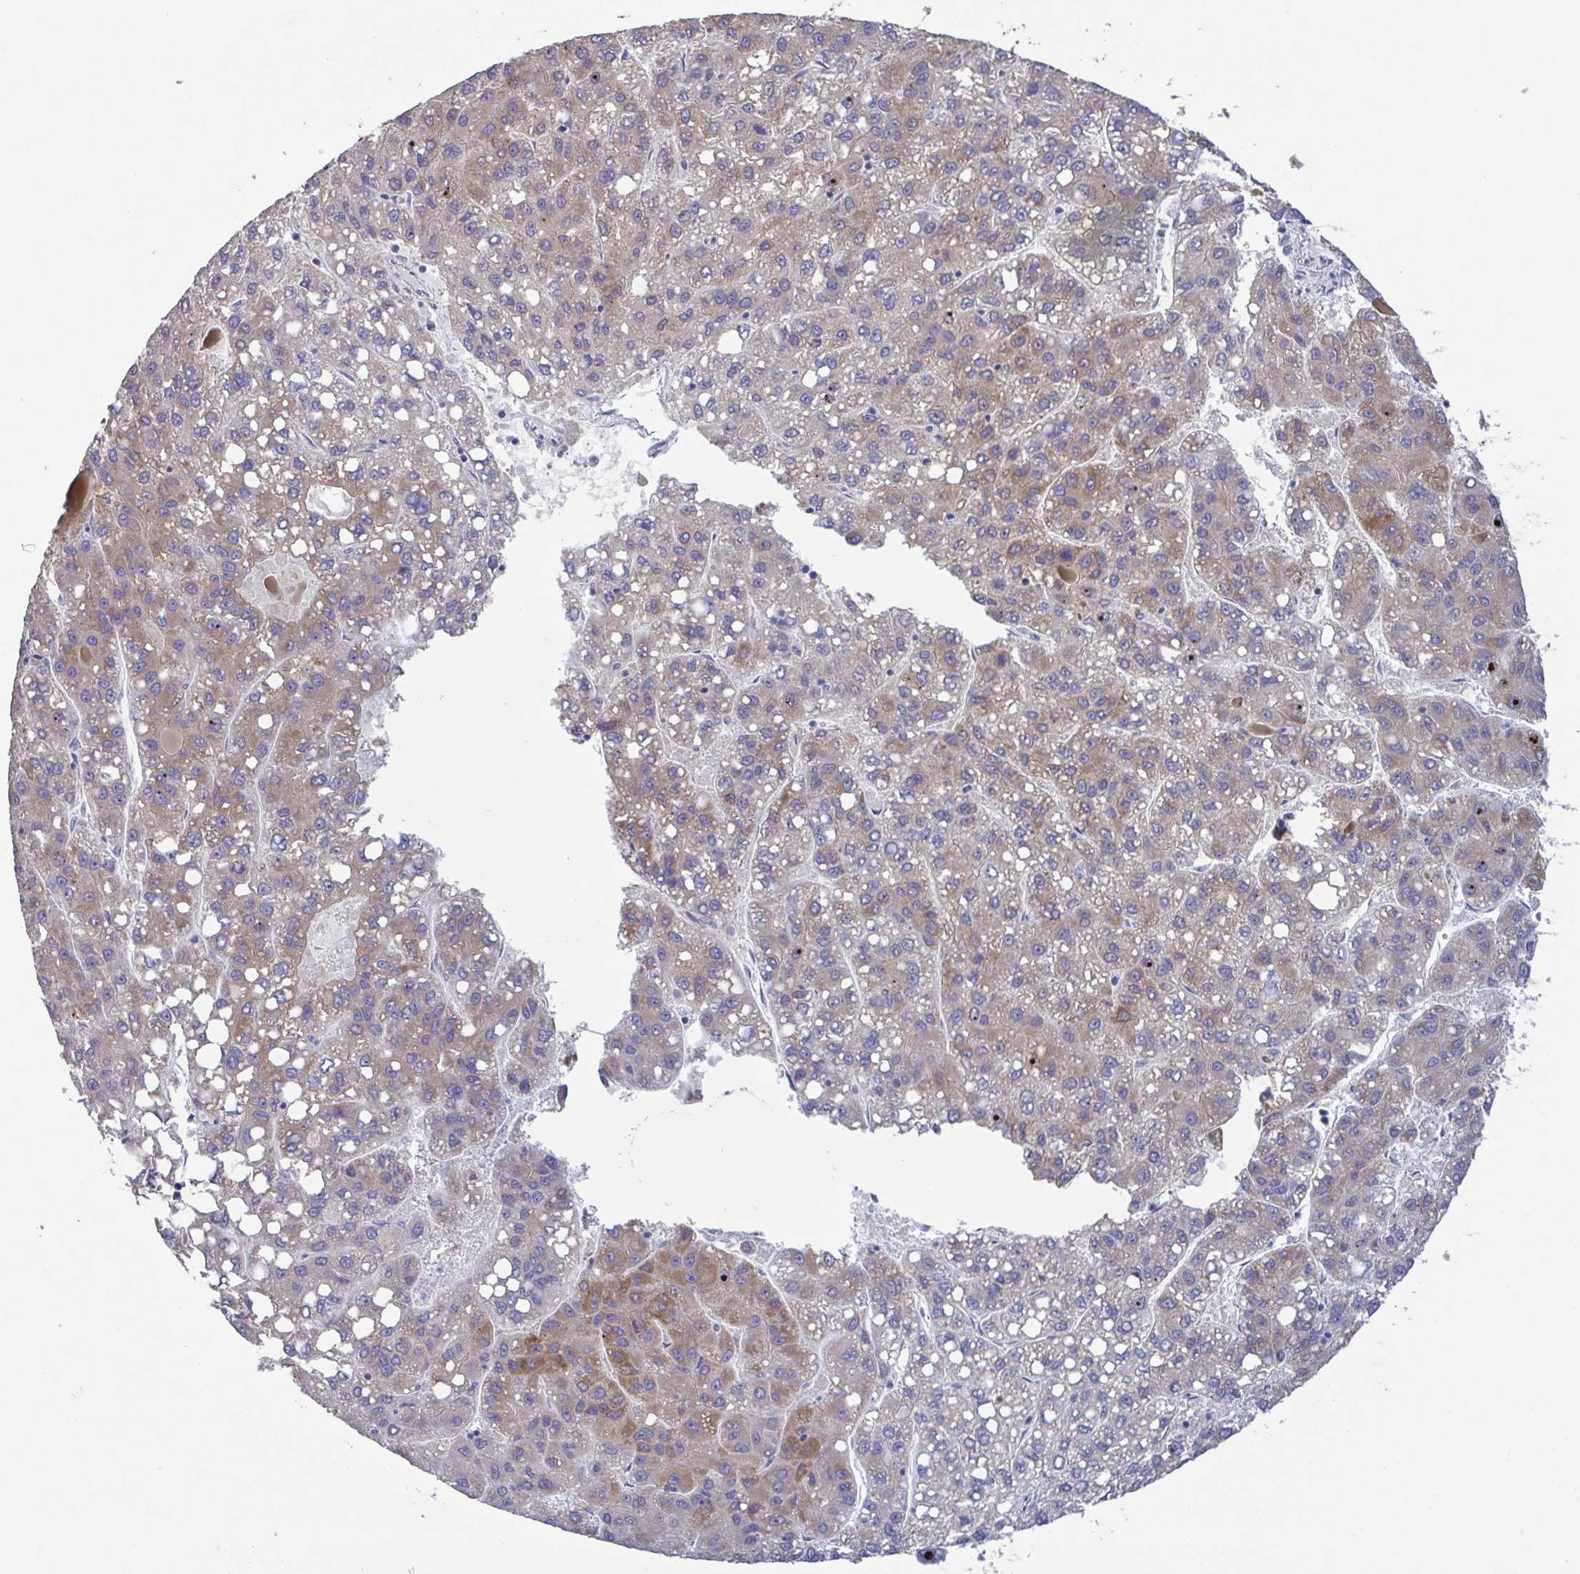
{"staining": {"intensity": "weak", "quantity": ">75%", "location": "cytoplasmic/membranous"}, "tissue": "liver cancer", "cell_type": "Tumor cells", "image_type": "cancer", "snomed": [{"axis": "morphology", "description": "Carcinoma, Hepatocellular, NOS"}, {"axis": "topography", "description": "Liver"}], "caption": "Immunohistochemistry (IHC) of human liver cancer reveals low levels of weak cytoplasmic/membranous positivity in about >75% of tumor cells.", "gene": "GLDC", "patient": {"sex": "female", "age": 82}}